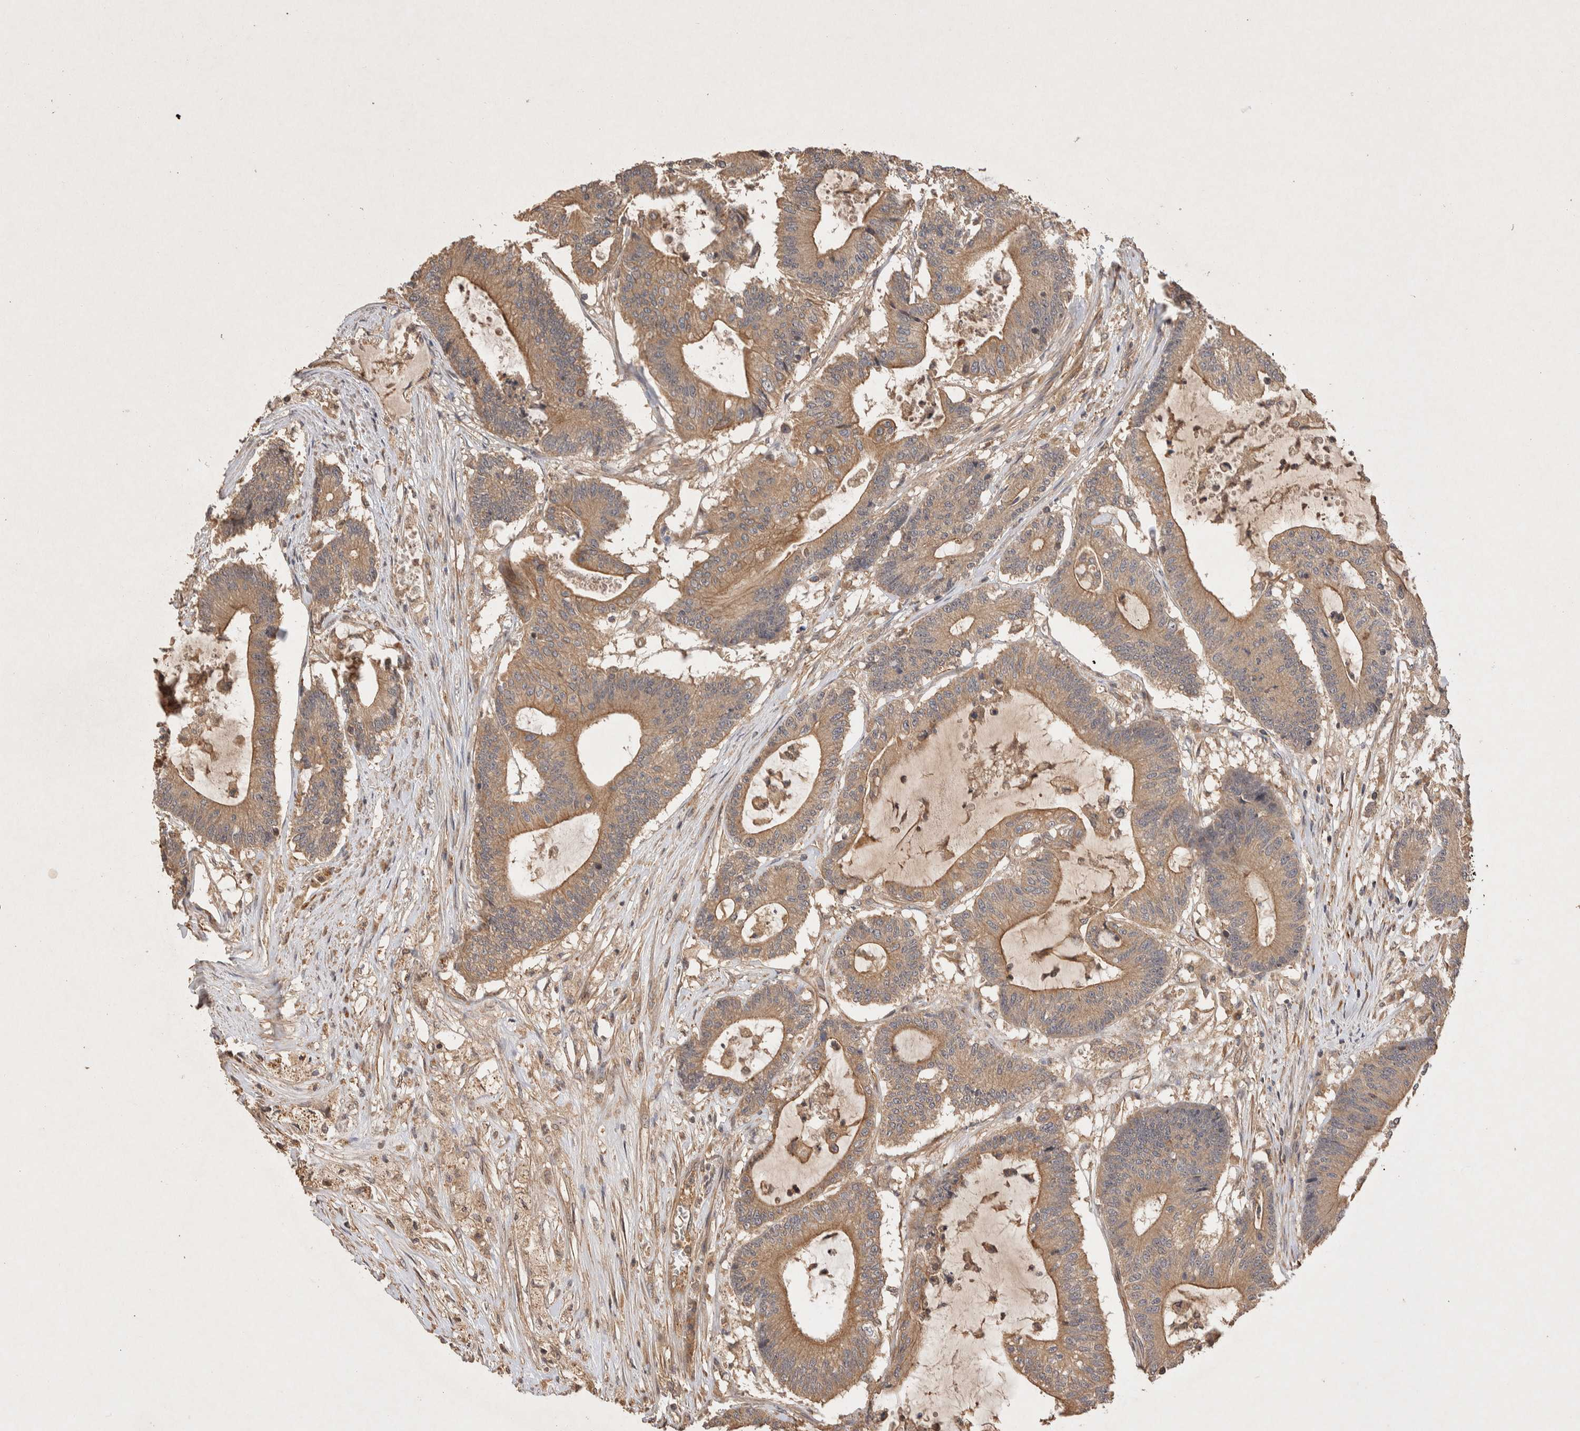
{"staining": {"intensity": "moderate", "quantity": ">75%", "location": "cytoplasmic/membranous"}, "tissue": "colorectal cancer", "cell_type": "Tumor cells", "image_type": "cancer", "snomed": [{"axis": "morphology", "description": "Adenocarcinoma, NOS"}, {"axis": "topography", "description": "Colon"}], "caption": "Protein expression analysis of adenocarcinoma (colorectal) reveals moderate cytoplasmic/membranous positivity in approximately >75% of tumor cells. (DAB (3,3'-diaminobenzidine) IHC with brightfield microscopy, high magnification).", "gene": "NSMAF", "patient": {"sex": "female", "age": 84}}